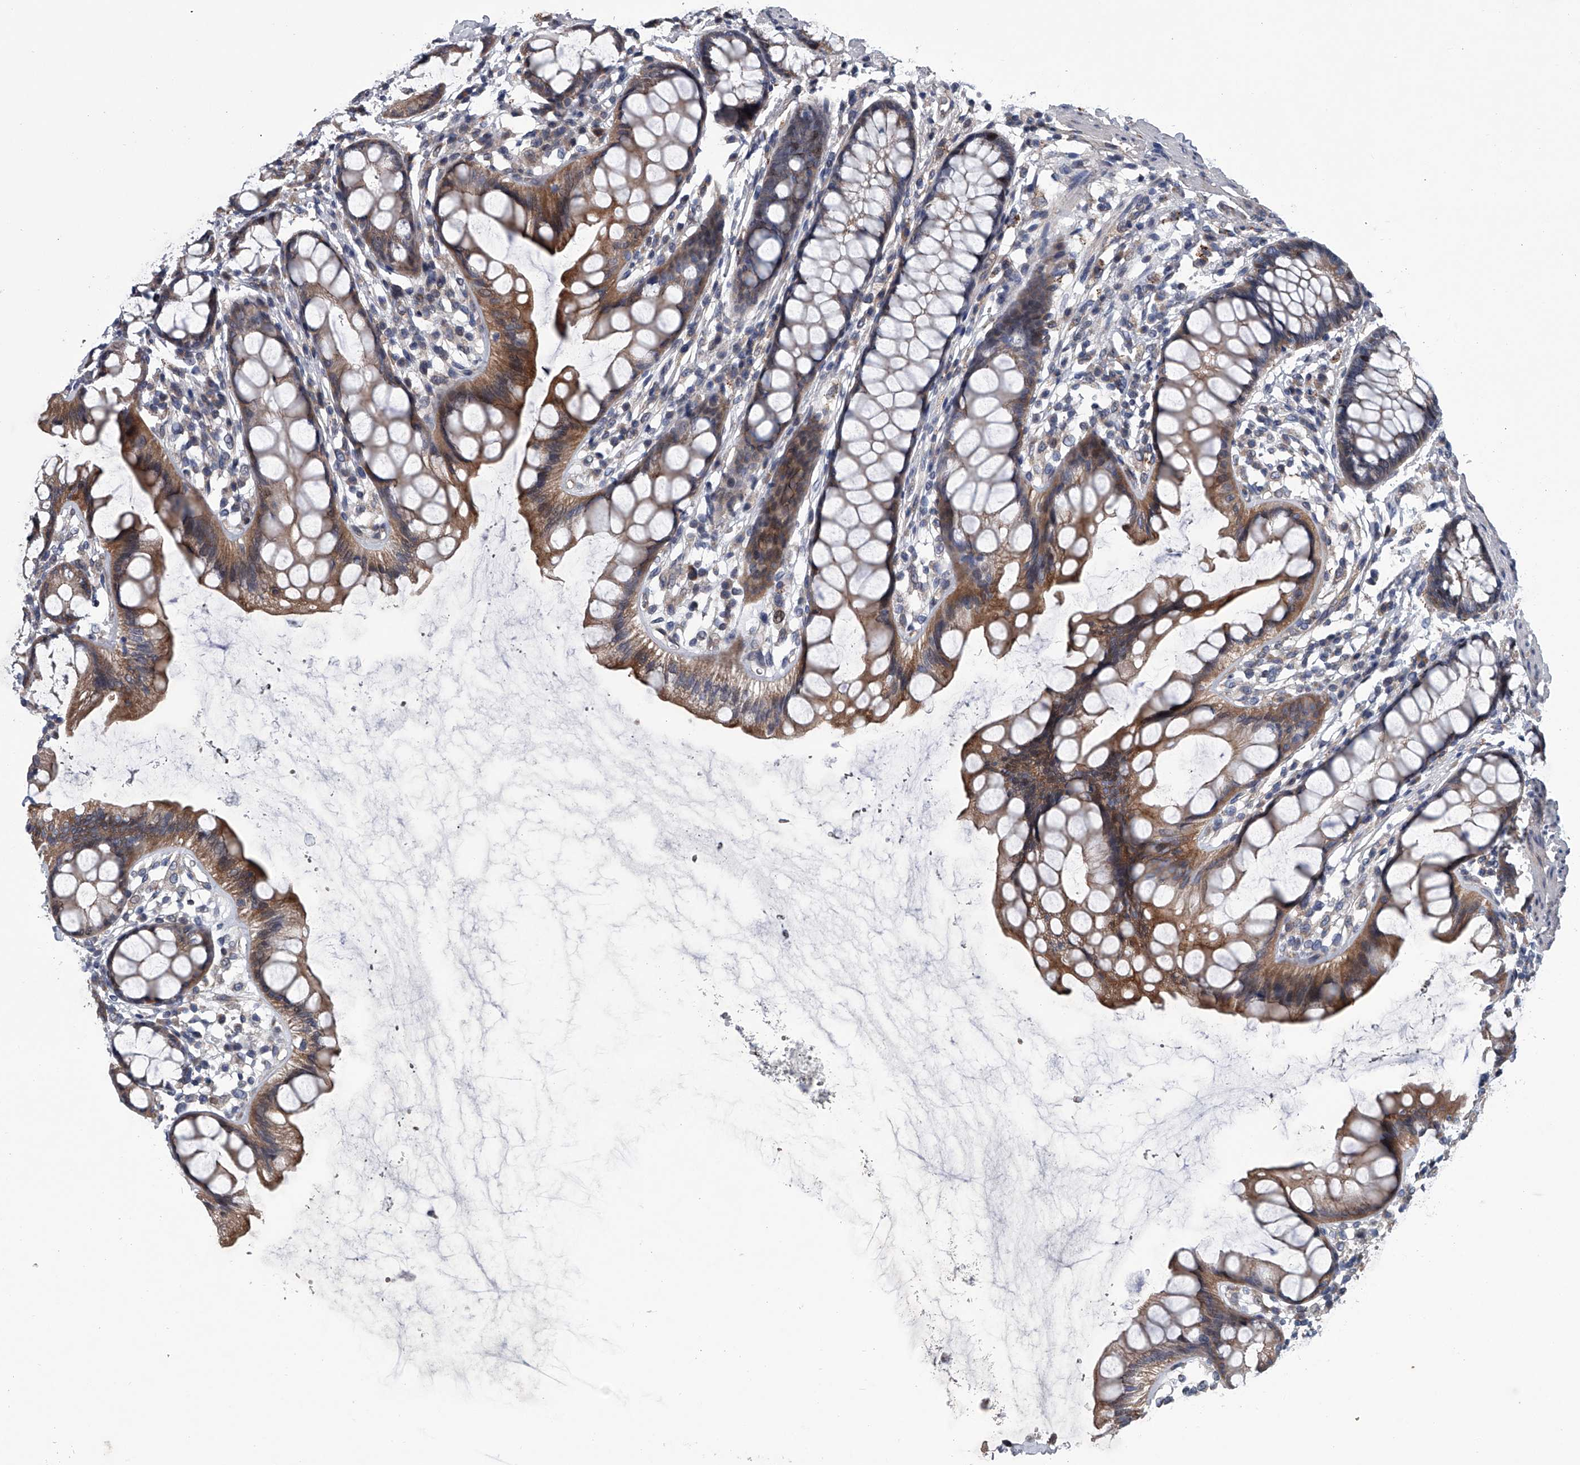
{"staining": {"intensity": "moderate", "quantity": ">75%", "location": "cytoplasmic/membranous"}, "tissue": "rectum", "cell_type": "Glandular cells", "image_type": "normal", "snomed": [{"axis": "morphology", "description": "Normal tissue, NOS"}, {"axis": "topography", "description": "Rectum"}], "caption": "Brown immunohistochemical staining in normal human rectum shows moderate cytoplasmic/membranous expression in approximately >75% of glandular cells.", "gene": "ABCG1", "patient": {"sex": "female", "age": 65}}